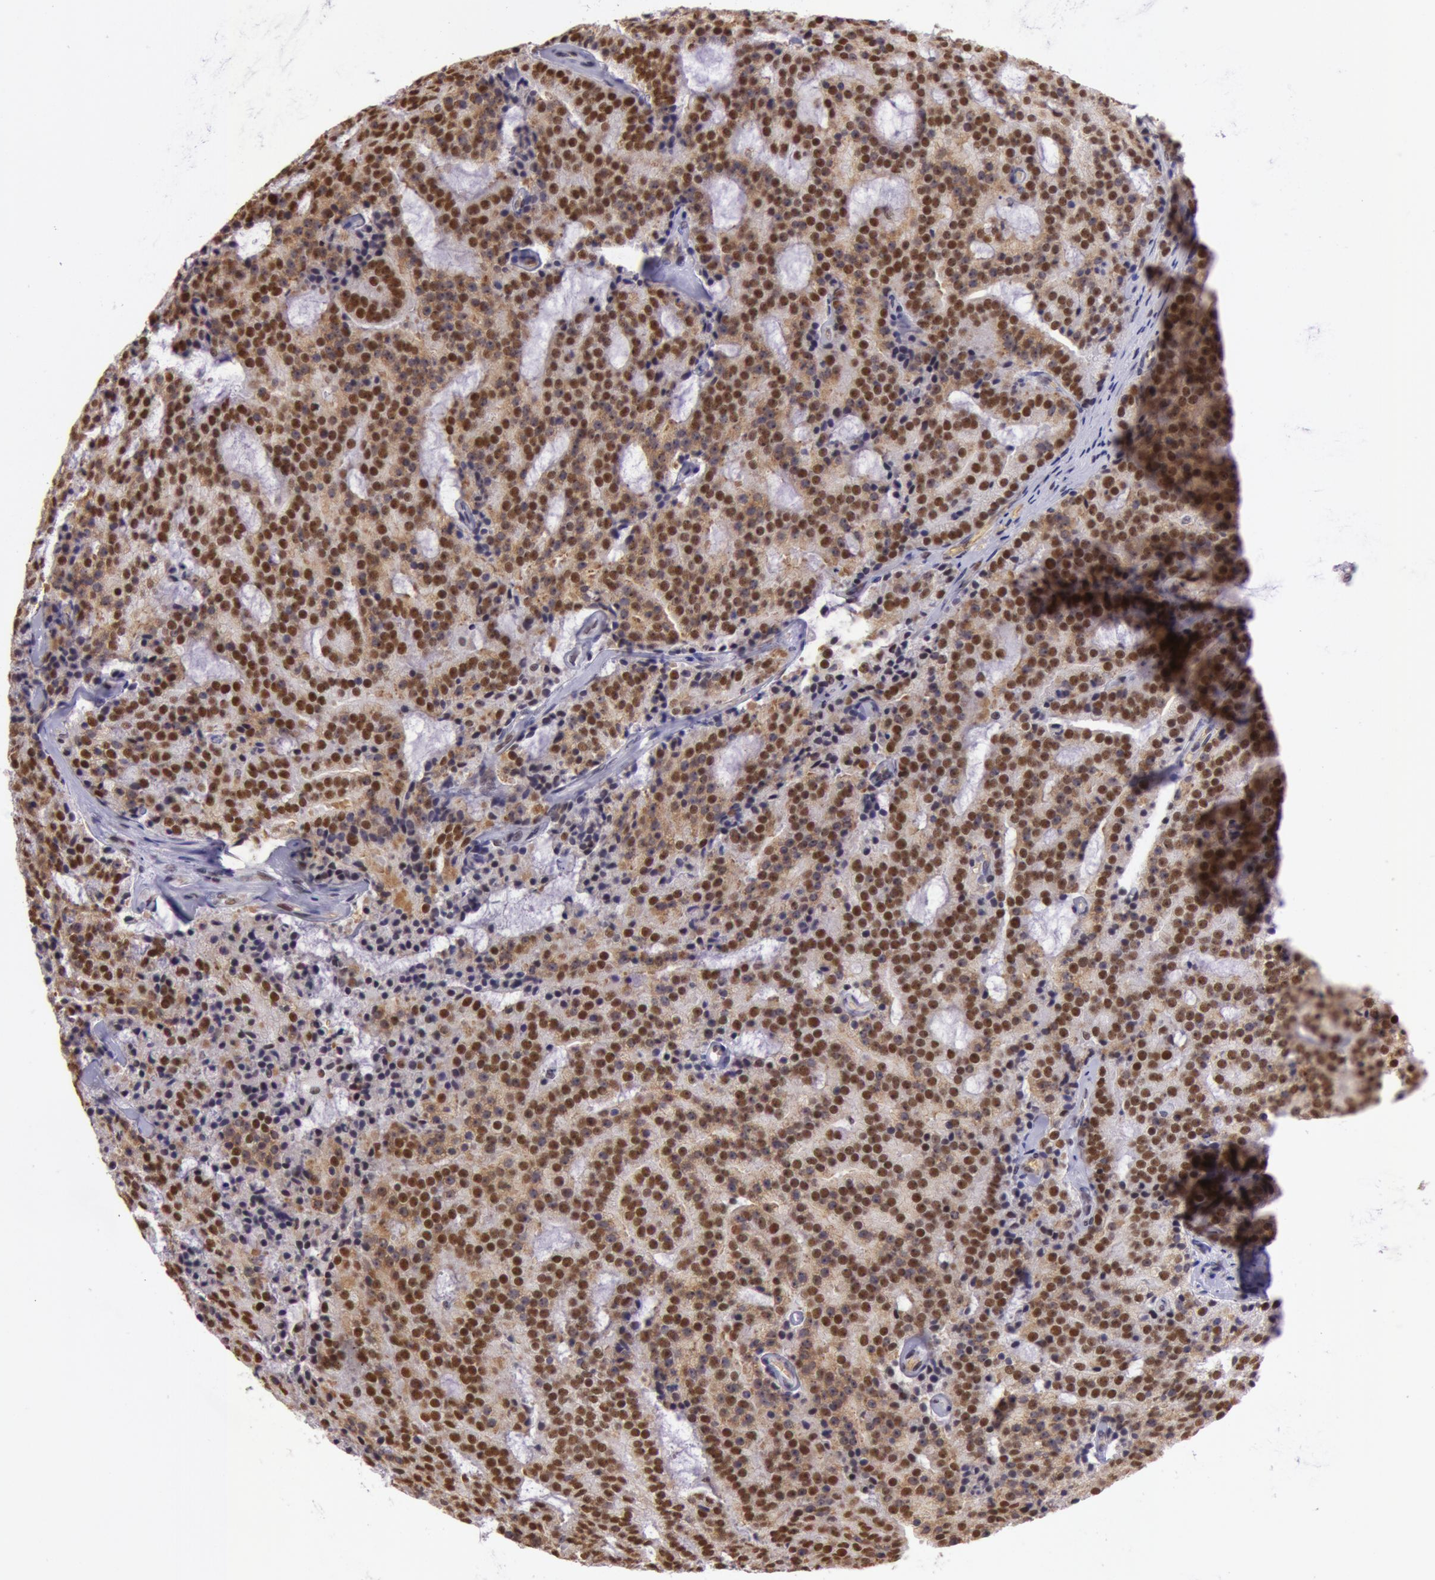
{"staining": {"intensity": "strong", "quantity": ">75%", "location": "nuclear"}, "tissue": "prostate cancer", "cell_type": "Tumor cells", "image_type": "cancer", "snomed": [{"axis": "morphology", "description": "Adenocarcinoma, Medium grade"}, {"axis": "topography", "description": "Prostate"}], "caption": "There is high levels of strong nuclear staining in tumor cells of prostate medium-grade adenocarcinoma, as demonstrated by immunohistochemical staining (brown color).", "gene": "NBN", "patient": {"sex": "male", "age": 65}}